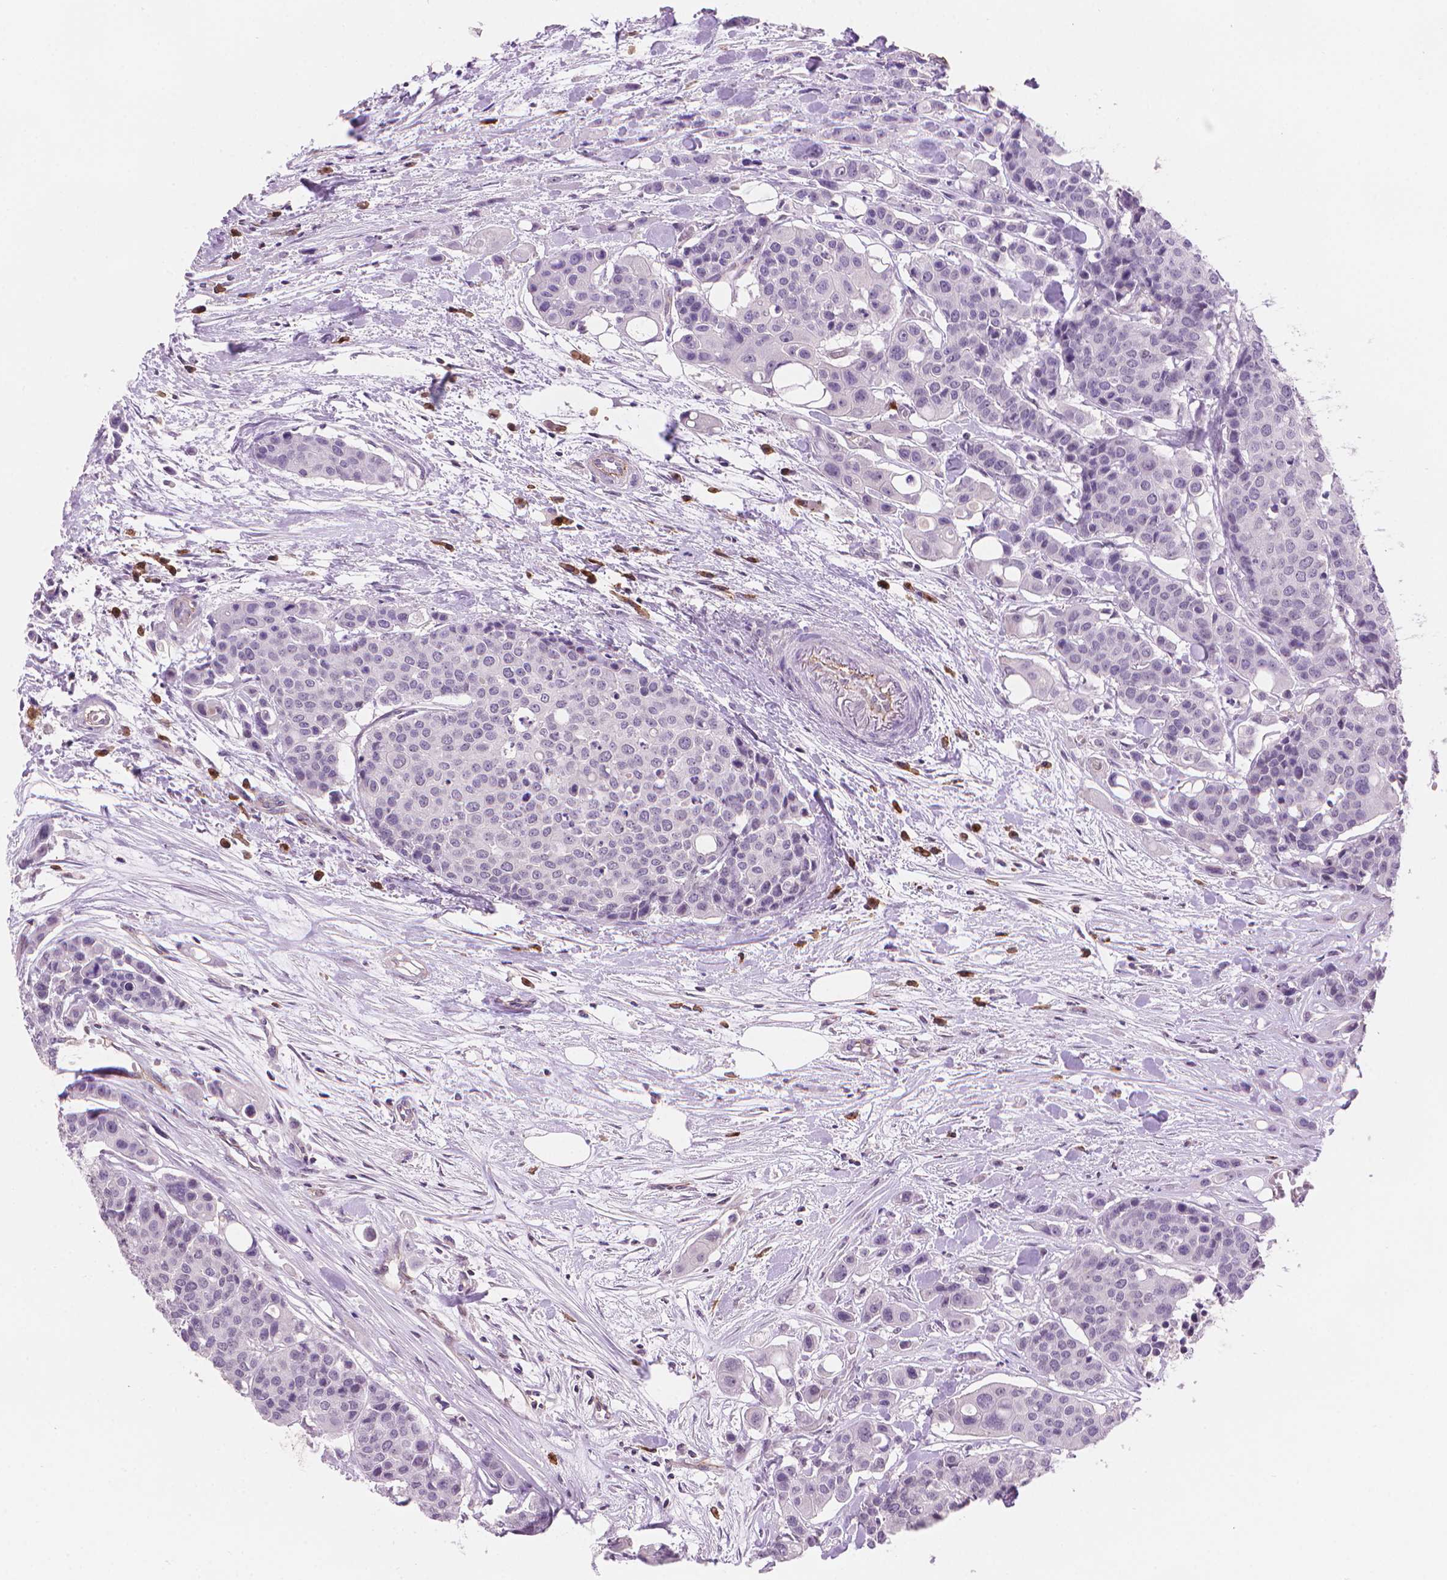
{"staining": {"intensity": "negative", "quantity": "none", "location": "none"}, "tissue": "carcinoid", "cell_type": "Tumor cells", "image_type": "cancer", "snomed": [{"axis": "morphology", "description": "Carcinoid, malignant, NOS"}, {"axis": "topography", "description": "Colon"}], "caption": "Immunohistochemical staining of human carcinoid (malignant) shows no significant staining in tumor cells.", "gene": "TMEM184A", "patient": {"sex": "male", "age": 81}}